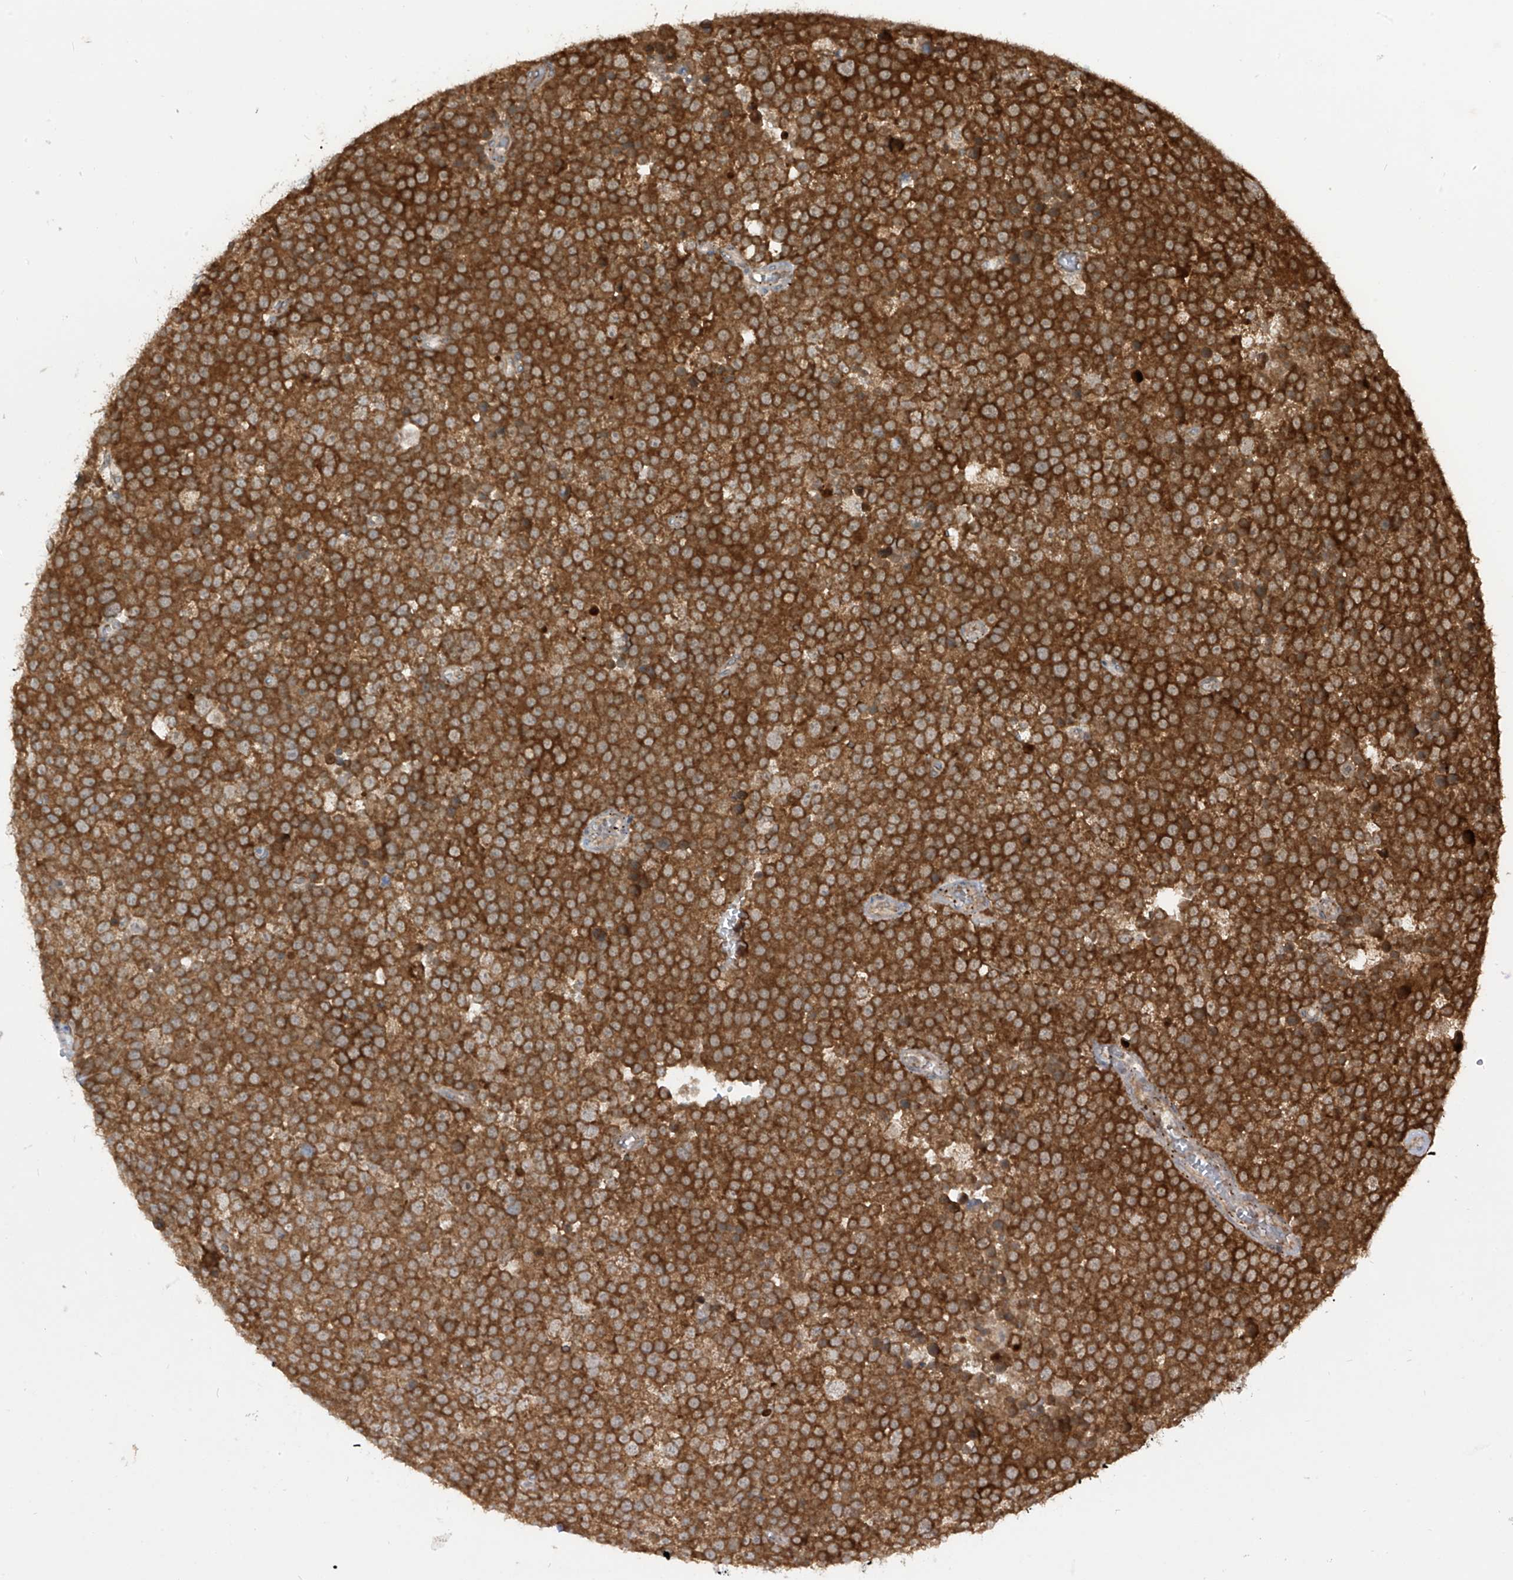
{"staining": {"intensity": "strong", "quantity": ">75%", "location": "cytoplasmic/membranous"}, "tissue": "testis cancer", "cell_type": "Tumor cells", "image_type": "cancer", "snomed": [{"axis": "morphology", "description": "Seminoma, NOS"}, {"axis": "topography", "description": "Testis"}], "caption": "Brown immunohistochemical staining in testis cancer exhibits strong cytoplasmic/membranous staining in approximately >75% of tumor cells.", "gene": "TRIM67", "patient": {"sex": "male", "age": 71}}